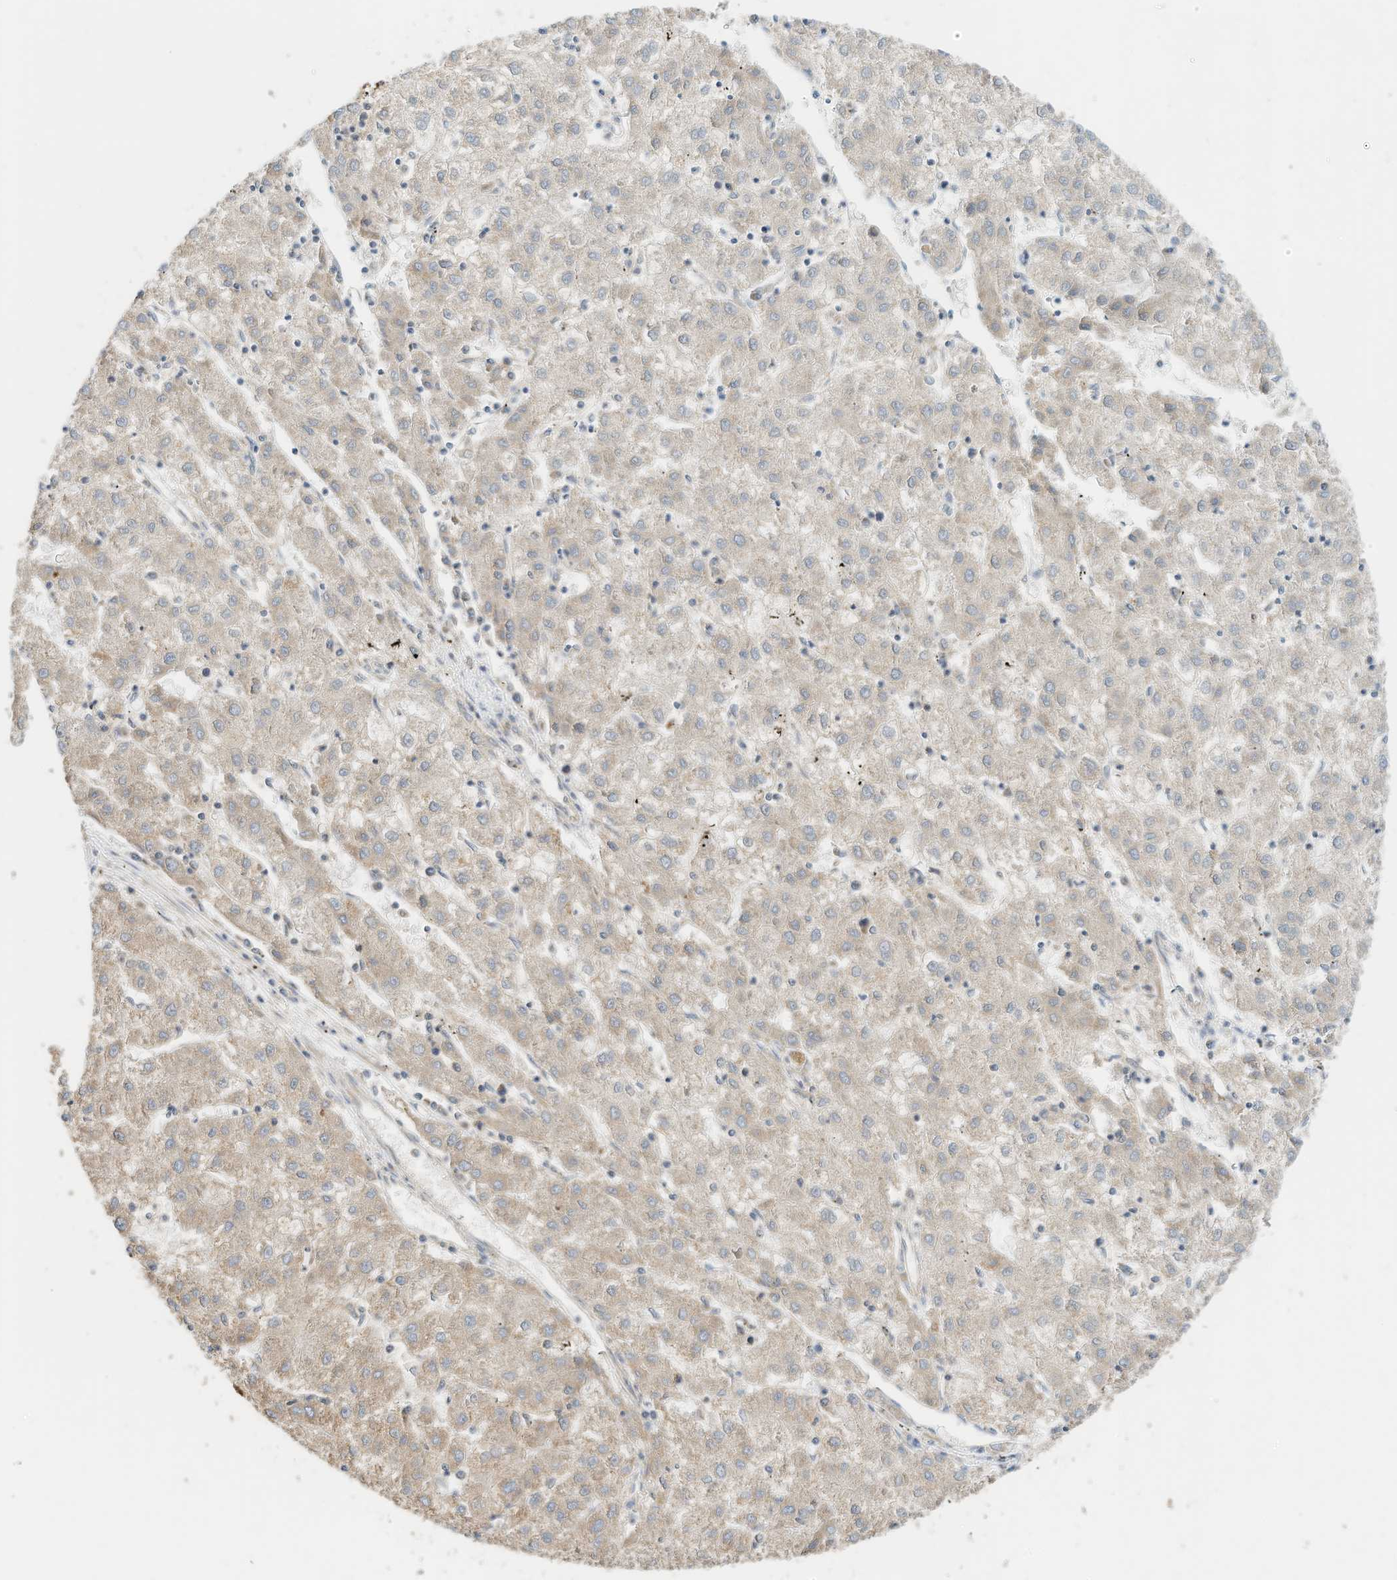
{"staining": {"intensity": "moderate", "quantity": "<25%", "location": "cytoplasmic/membranous"}, "tissue": "liver cancer", "cell_type": "Tumor cells", "image_type": "cancer", "snomed": [{"axis": "morphology", "description": "Carcinoma, Hepatocellular, NOS"}, {"axis": "topography", "description": "Liver"}], "caption": "High-power microscopy captured an IHC histopathology image of liver cancer, revealing moderate cytoplasmic/membranous expression in approximately <25% of tumor cells.", "gene": "METTL6", "patient": {"sex": "male", "age": 72}}